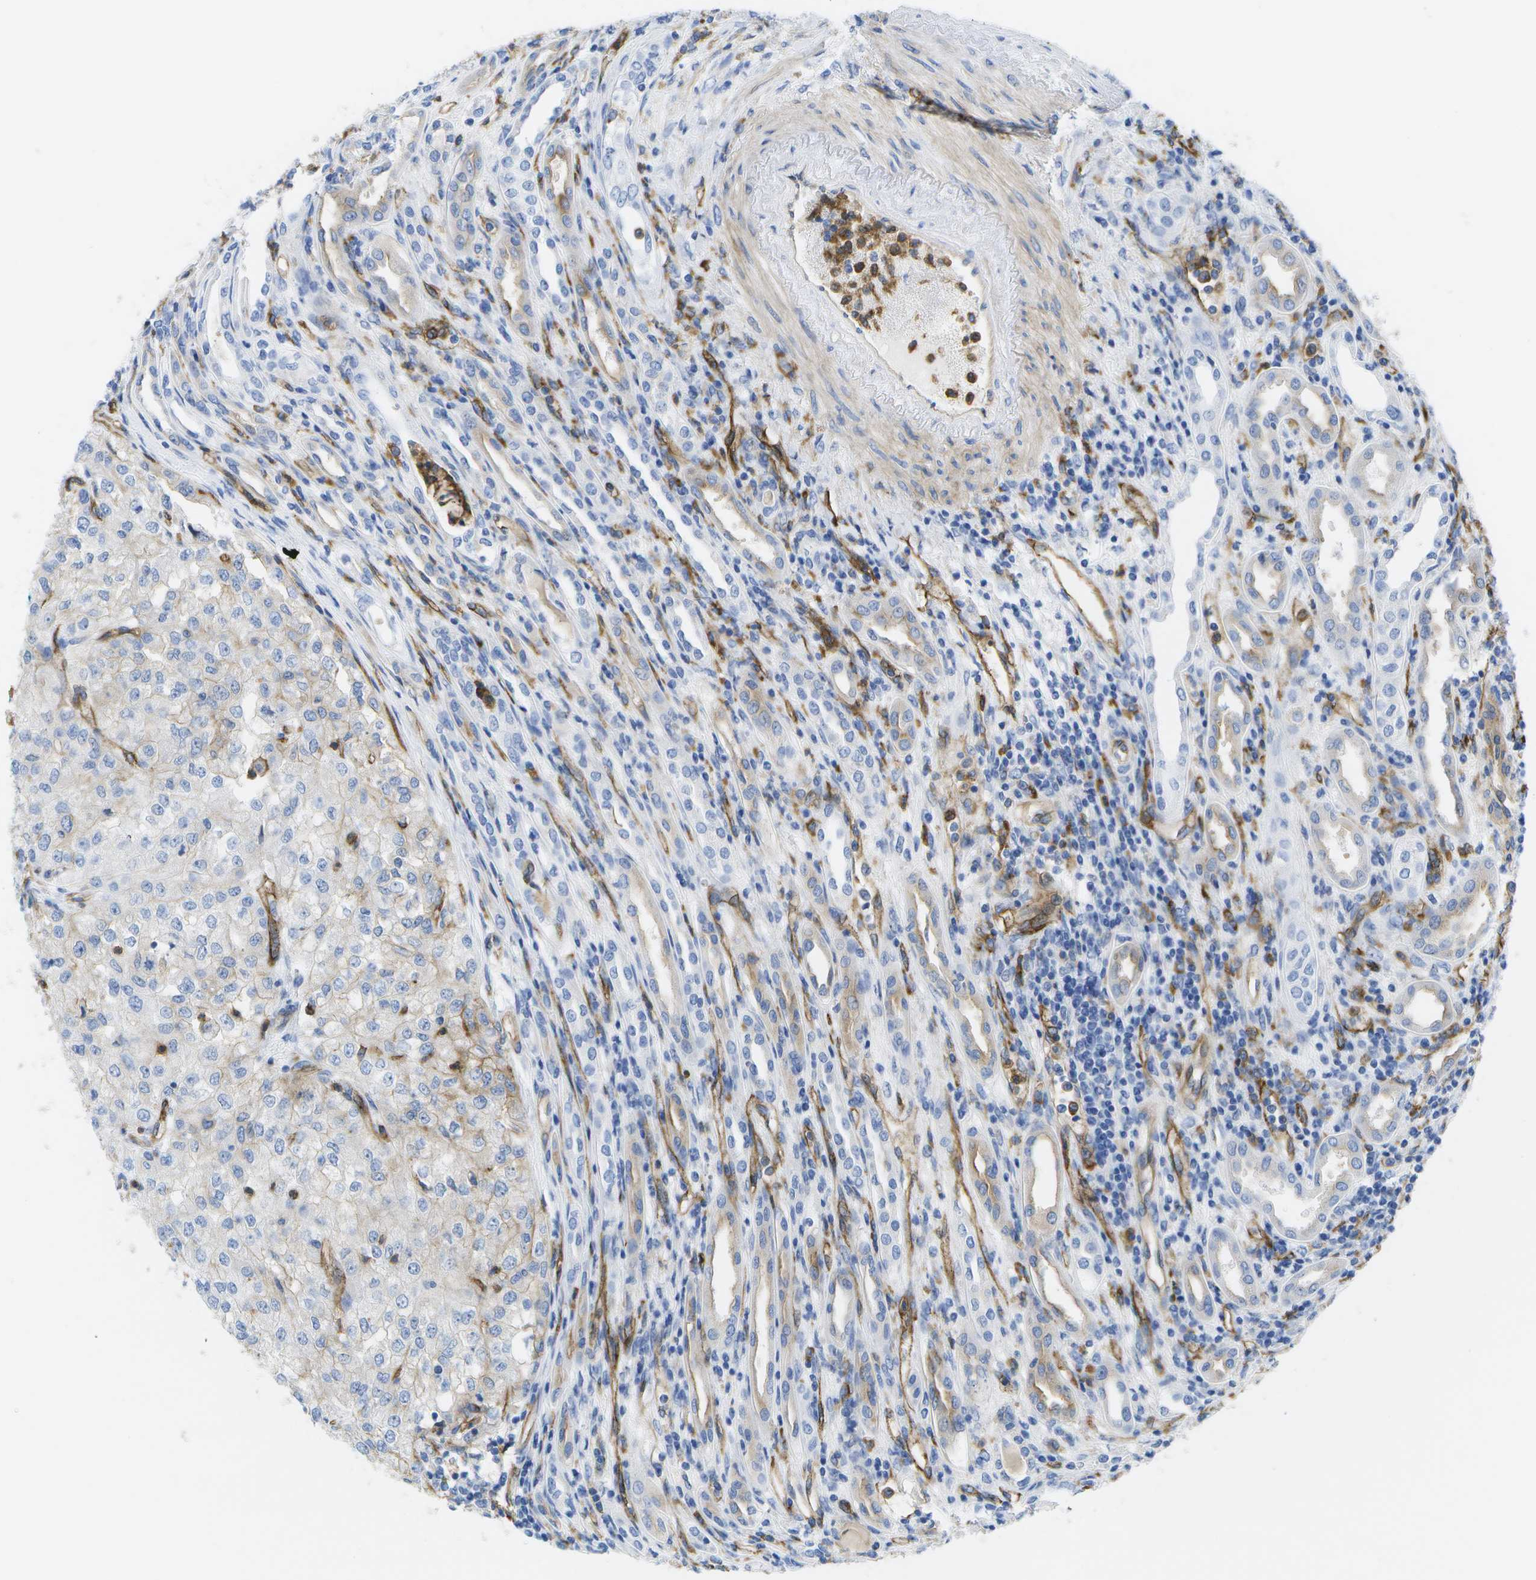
{"staining": {"intensity": "weak", "quantity": "<25%", "location": "cytoplasmic/membranous"}, "tissue": "renal cancer", "cell_type": "Tumor cells", "image_type": "cancer", "snomed": [{"axis": "morphology", "description": "Adenocarcinoma, NOS"}, {"axis": "topography", "description": "Kidney"}], "caption": "Renal adenocarcinoma was stained to show a protein in brown. There is no significant positivity in tumor cells. Brightfield microscopy of IHC stained with DAB (brown) and hematoxylin (blue), captured at high magnification.", "gene": "DYSF", "patient": {"sex": "female", "age": 54}}